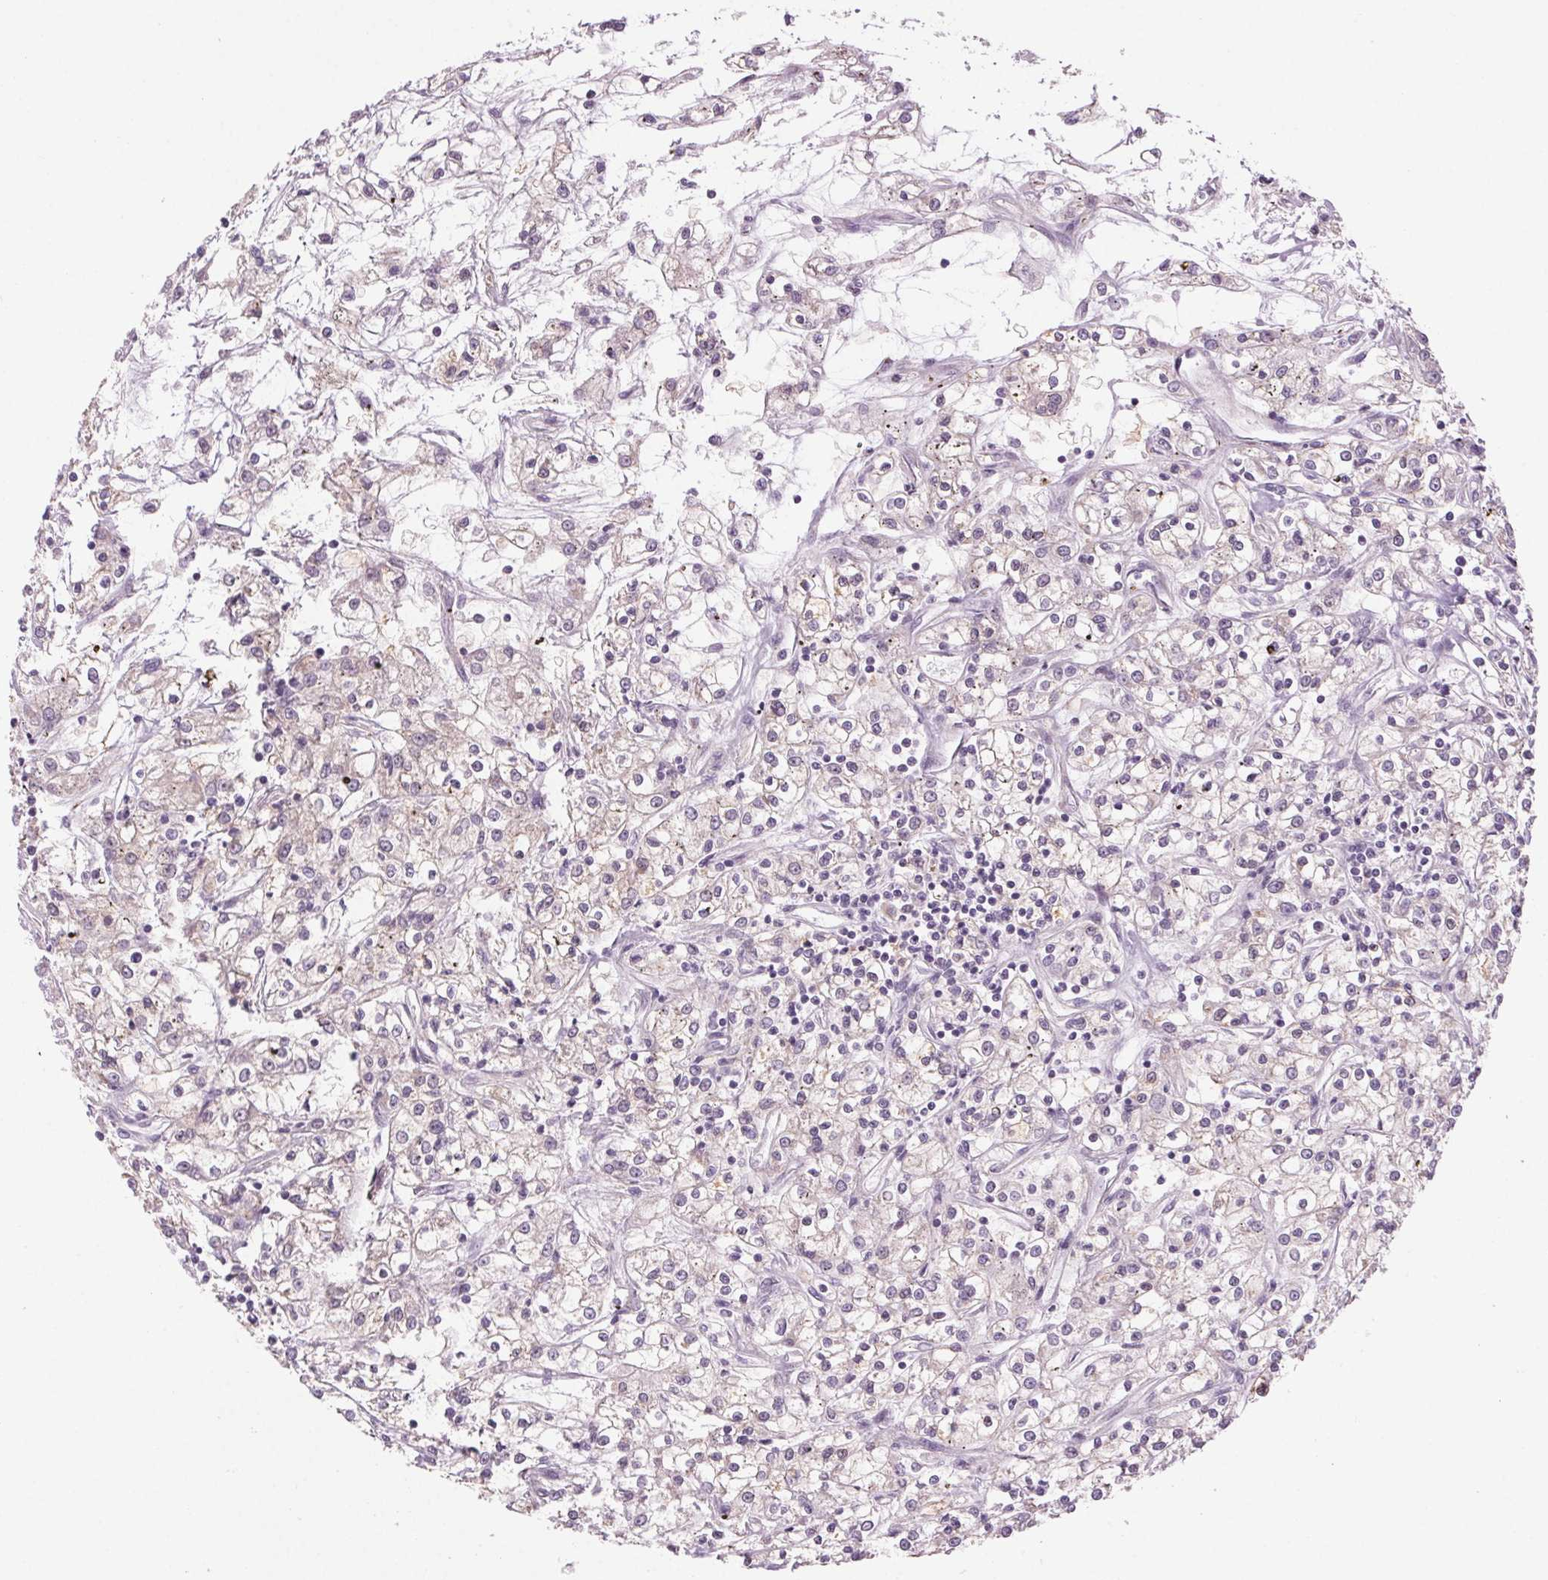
{"staining": {"intensity": "negative", "quantity": "none", "location": "none"}, "tissue": "renal cancer", "cell_type": "Tumor cells", "image_type": "cancer", "snomed": [{"axis": "morphology", "description": "Adenocarcinoma, NOS"}, {"axis": "topography", "description": "Kidney"}], "caption": "Immunohistochemistry (IHC) image of neoplastic tissue: human renal cancer (adenocarcinoma) stained with DAB shows no significant protein positivity in tumor cells.", "gene": "HHLA2", "patient": {"sex": "female", "age": 59}}